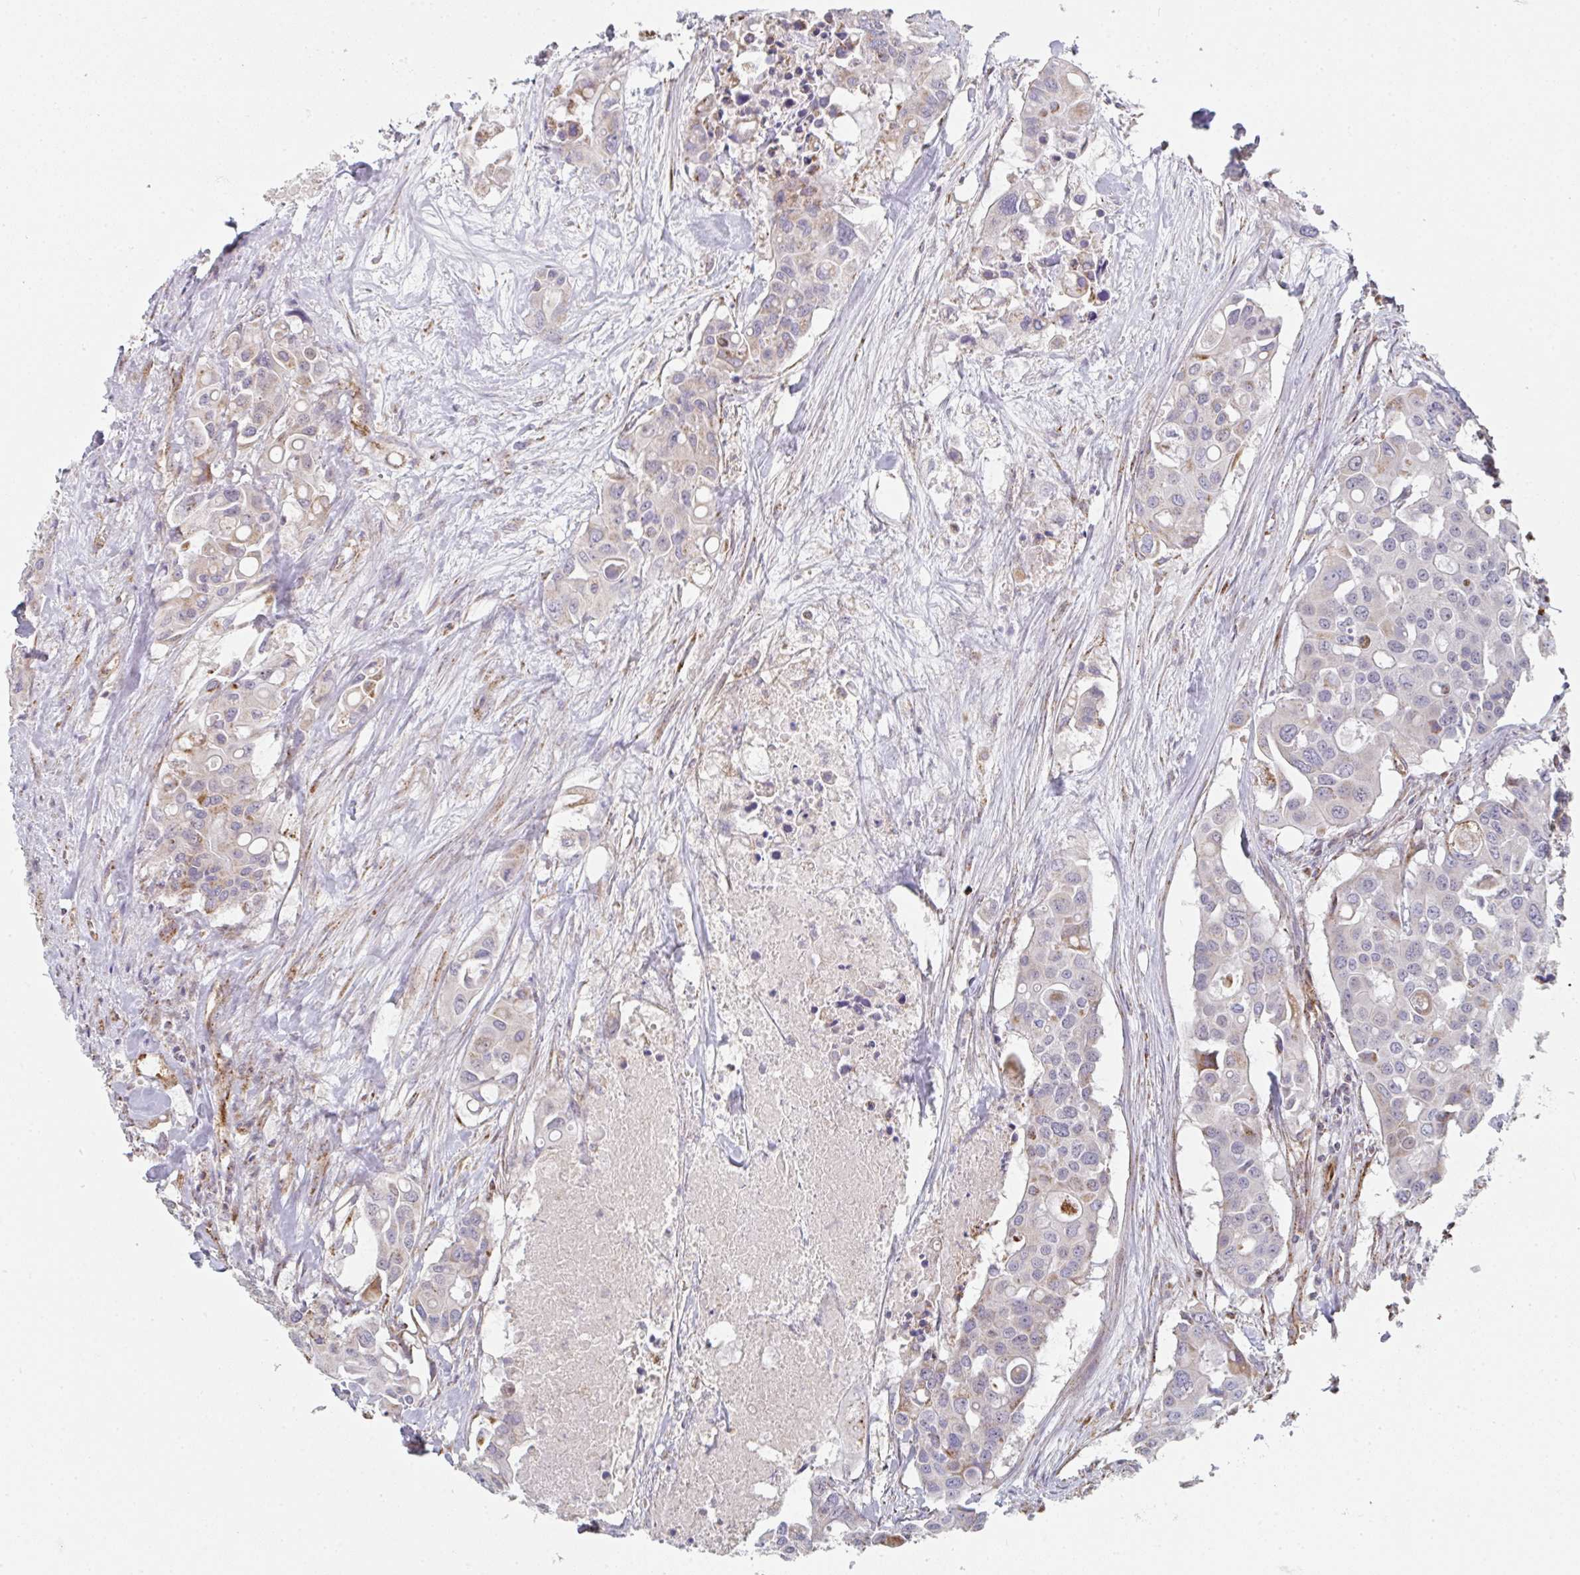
{"staining": {"intensity": "moderate", "quantity": "<25%", "location": "cytoplasmic/membranous"}, "tissue": "colorectal cancer", "cell_type": "Tumor cells", "image_type": "cancer", "snomed": [{"axis": "morphology", "description": "Adenocarcinoma, NOS"}, {"axis": "topography", "description": "Colon"}], "caption": "Approximately <25% of tumor cells in colorectal cancer (adenocarcinoma) show moderate cytoplasmic/membranous protein positivity as visualized by brown immunohistochemical staining.", "gene": "ZNF526", "patient": {"sex": "male", "age": 77}}